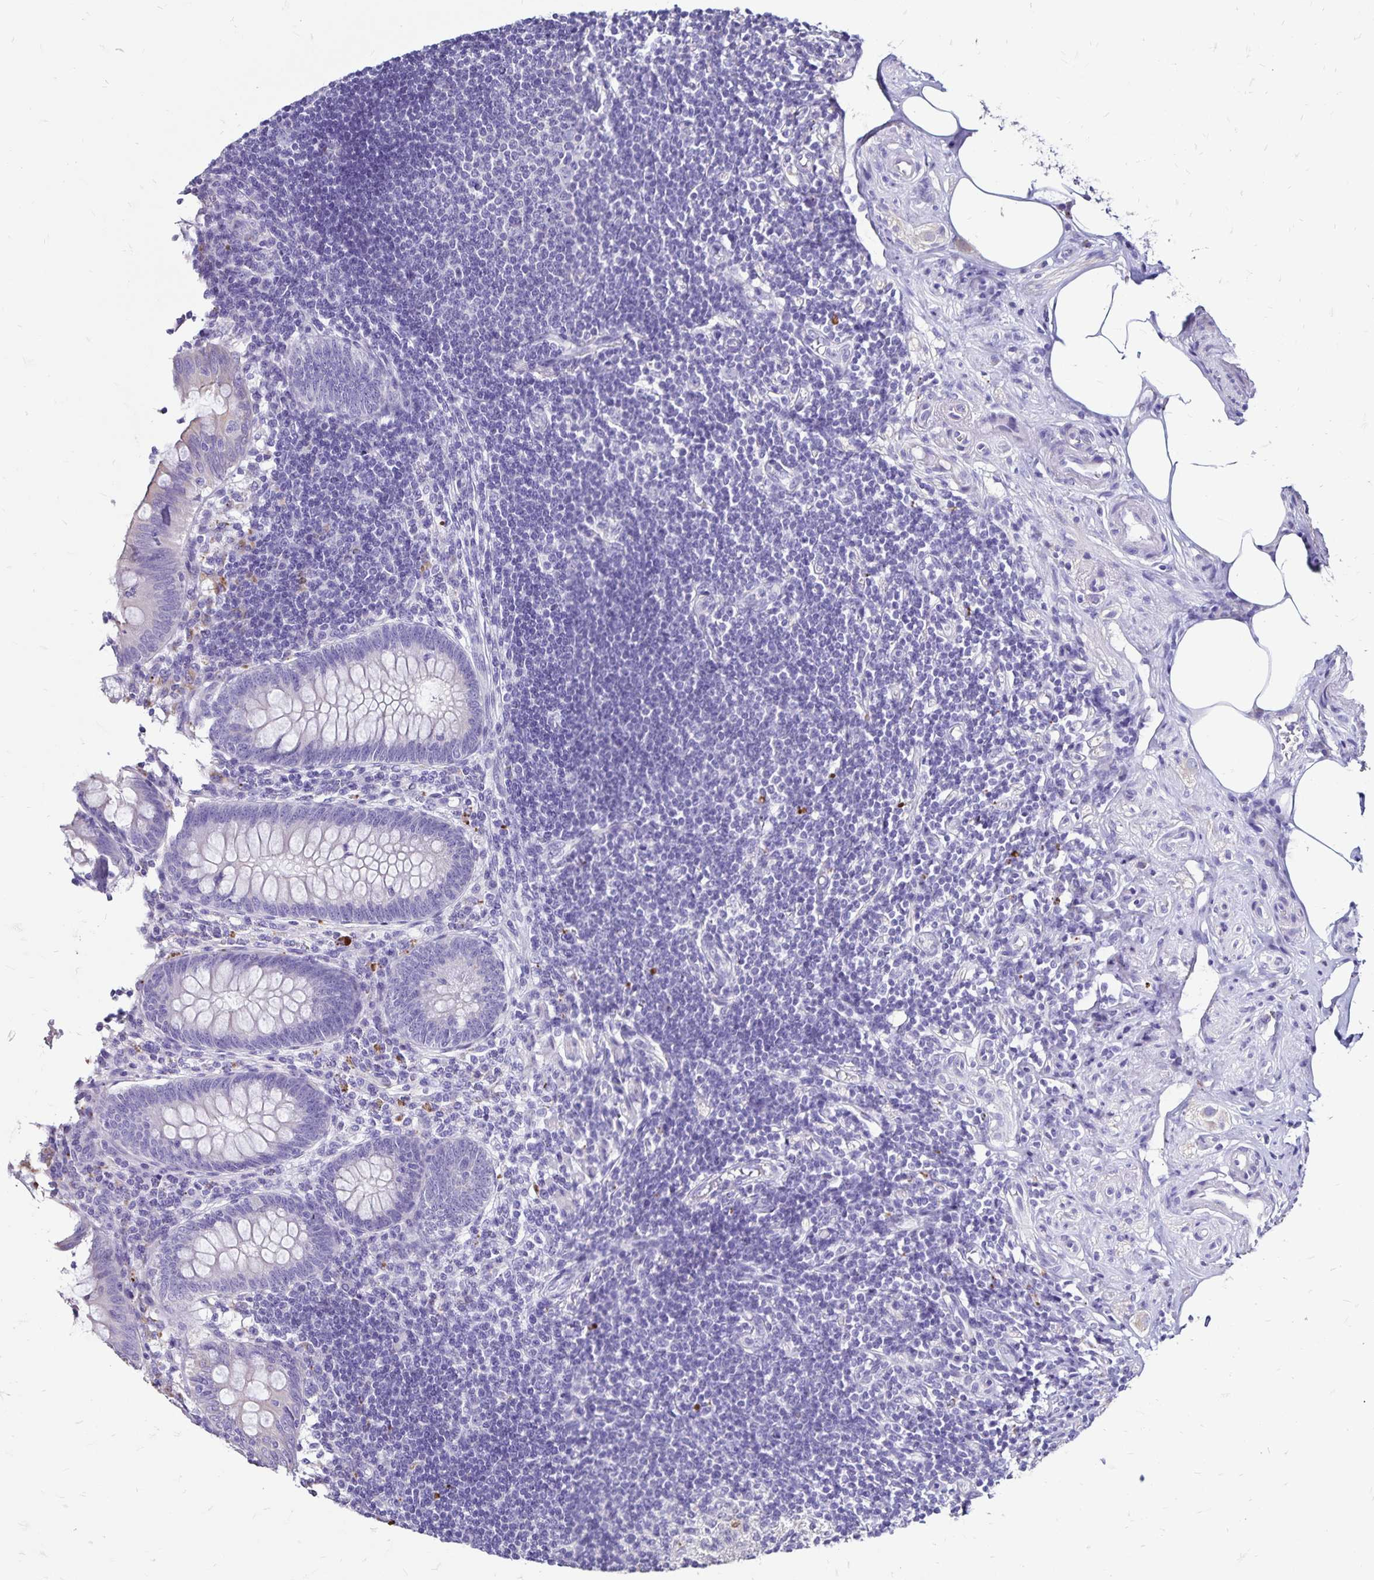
{"staining": {"intensity": "negative", "quantity": "none", "location": "none"}, "tissue": "appendix", "cell_type": "Glandular cells", "image_type": "normal", "snomed": [{"axis": "morphology", "description": "Normal tissue, NOS"}, {"axis": "topography", "description": "Appendix"}], "caption": "High power microscopy micrograph of an immunohistochemistry histopathology image of unremarkable appendix, revealing no significant positivity in glandular cells.", "gene": "EVPL", "patient": {"sex": "female", "age": 57}}